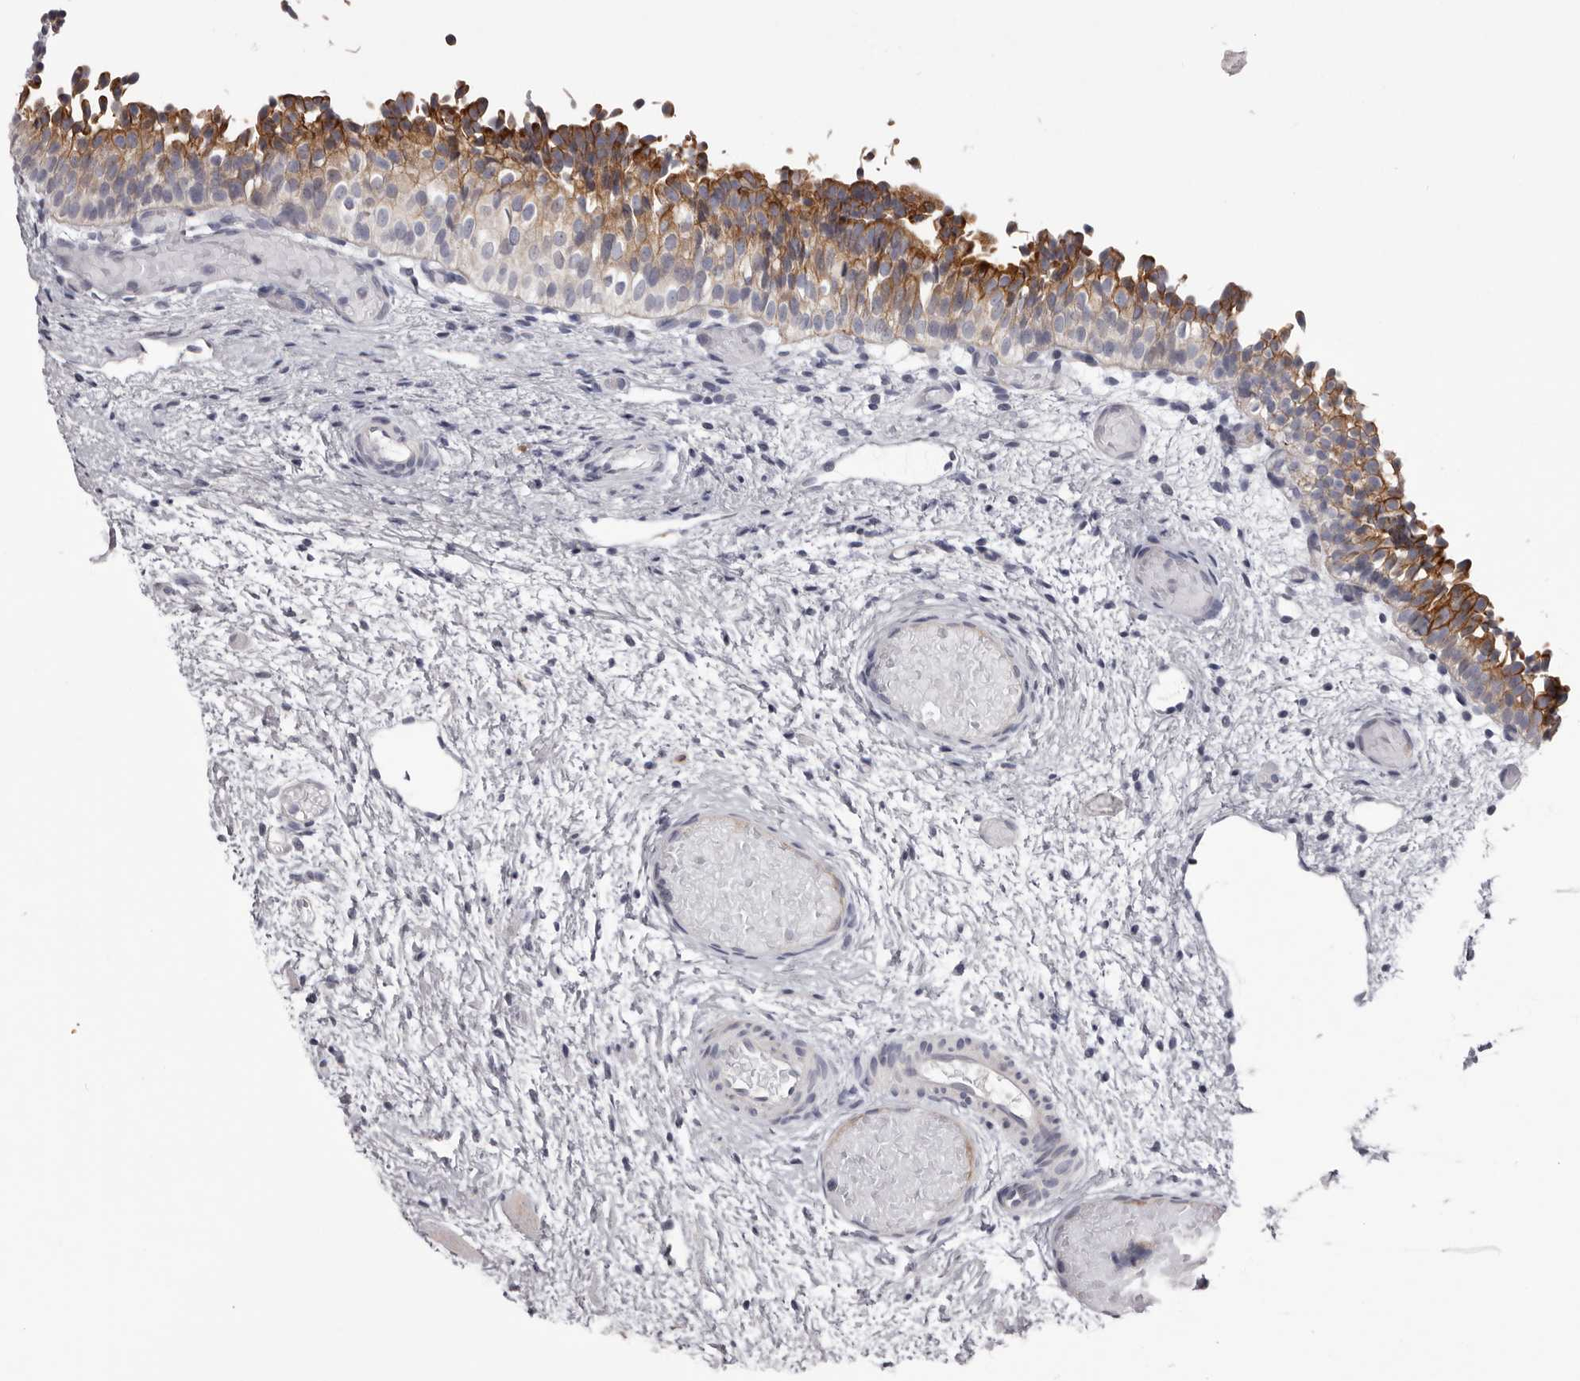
{"staining": {"intensity": "strong", "quantity": "25%-75%", "location": "cytoplasmic/membranous"}, "tissue": "urinary bladder", "cell_type": "Urothelial cells", "image_type": "normal", "snomed": [{"axis": "morphology", "description": "Normal tissue, NOS"}, {"axis": "topography", "description": "Urinary bladder"}], "caption": "A high-resolution photomicrograph shows immunohistochemistry (IHC) staining of normal urinary bladder, which demonstrates strong cytoplasmic/membranous staining in about 25%-75% of urothelial cells.", "gene": "LPAR6", "patient": {"sex": "male", "age": 1}}